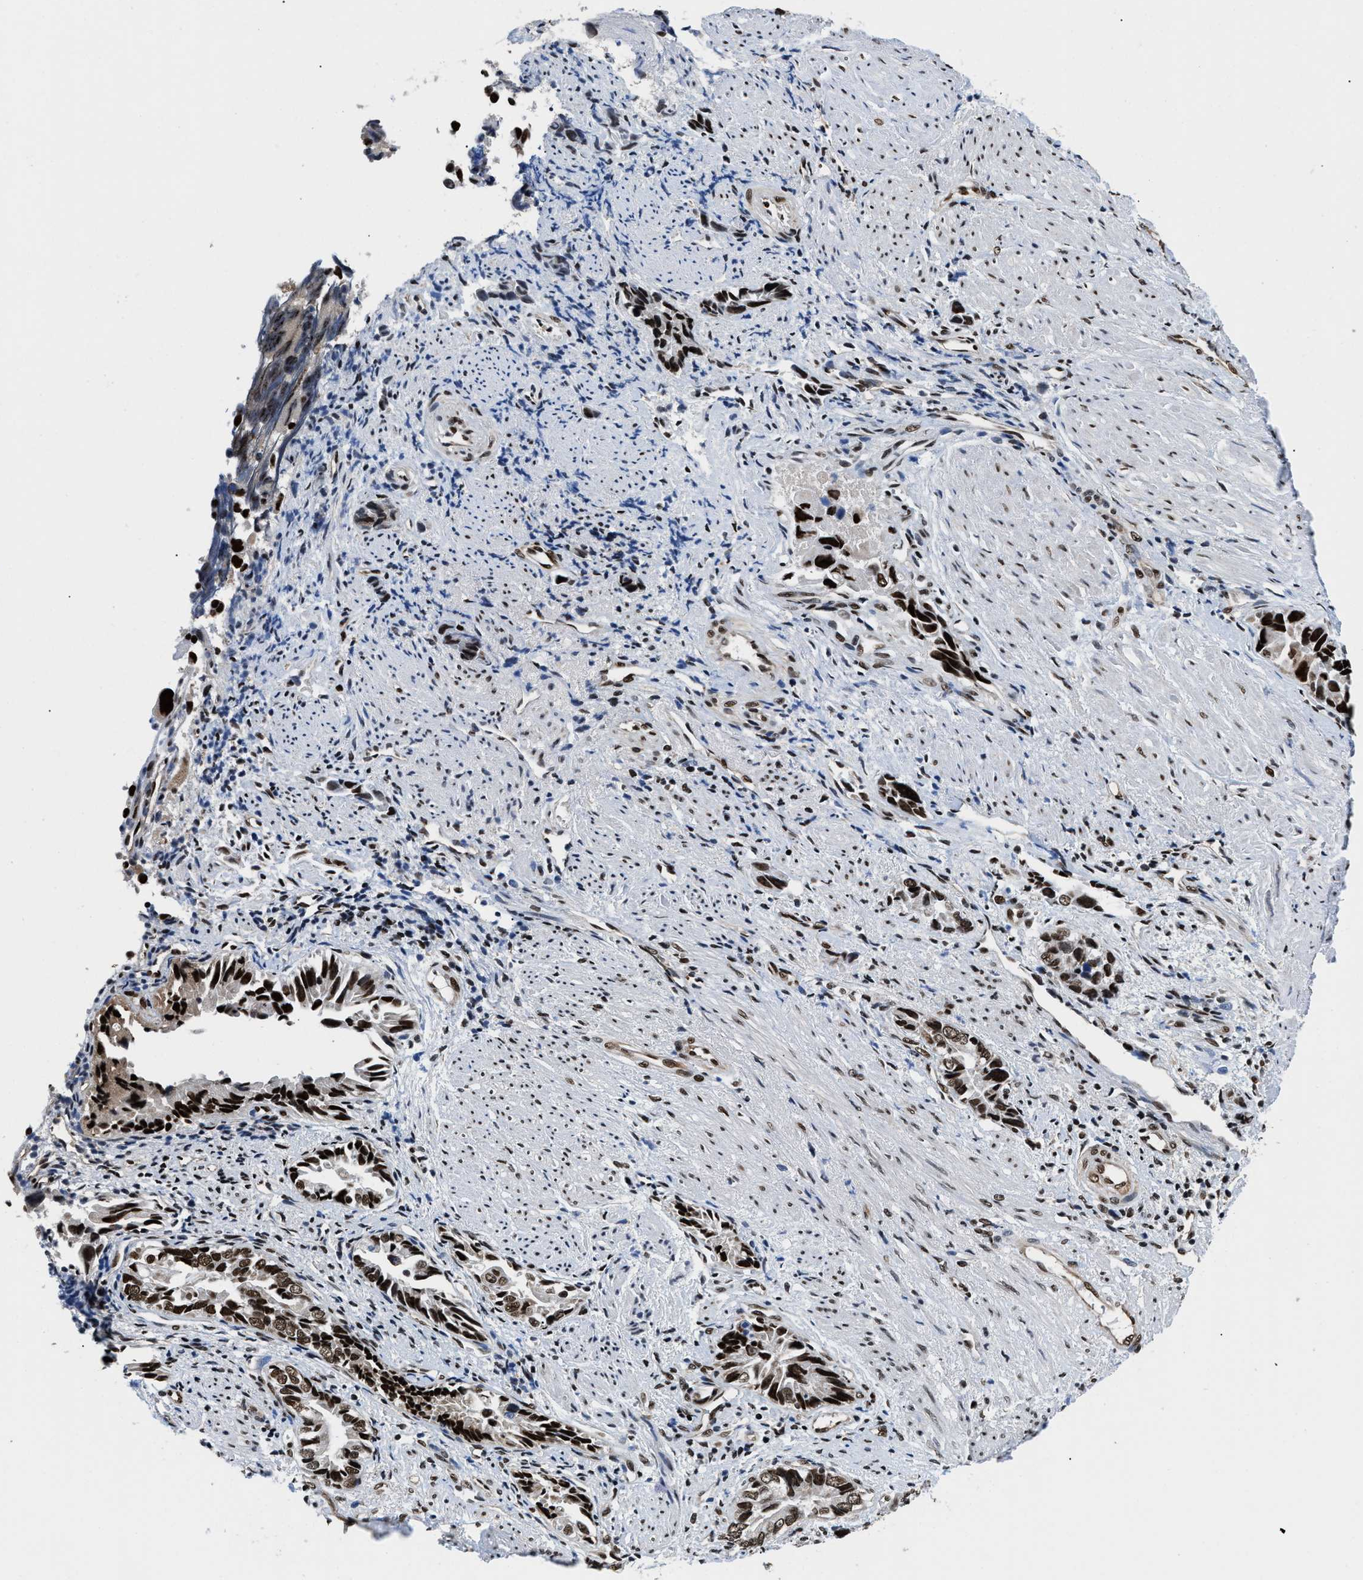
{"staining": {"intensity": "strong", "quantity": ">75%", "location": "nuclear"}, "tissue": "liver cancer", "cell_type": "Tumor cells", "image_type": "cancer", "snomed": [{"axis": "morphology", "description": "Cholangiocarcinoma"}, {"axis": "topography", "description": "Liver"}], "caption": "Immunohistochemical staining of human liver cancer demonstrates high levels of strong nuclear protein expression in about >75% of tumor cells. The protein is stained brown, and the nuclei are stained in blue (DAB (3,3'-diaminobenzidine) IHC with brightfield microscopy, high magnification).", "gene": "SAFB", "patient": {"sex": "female", "age": 79}}